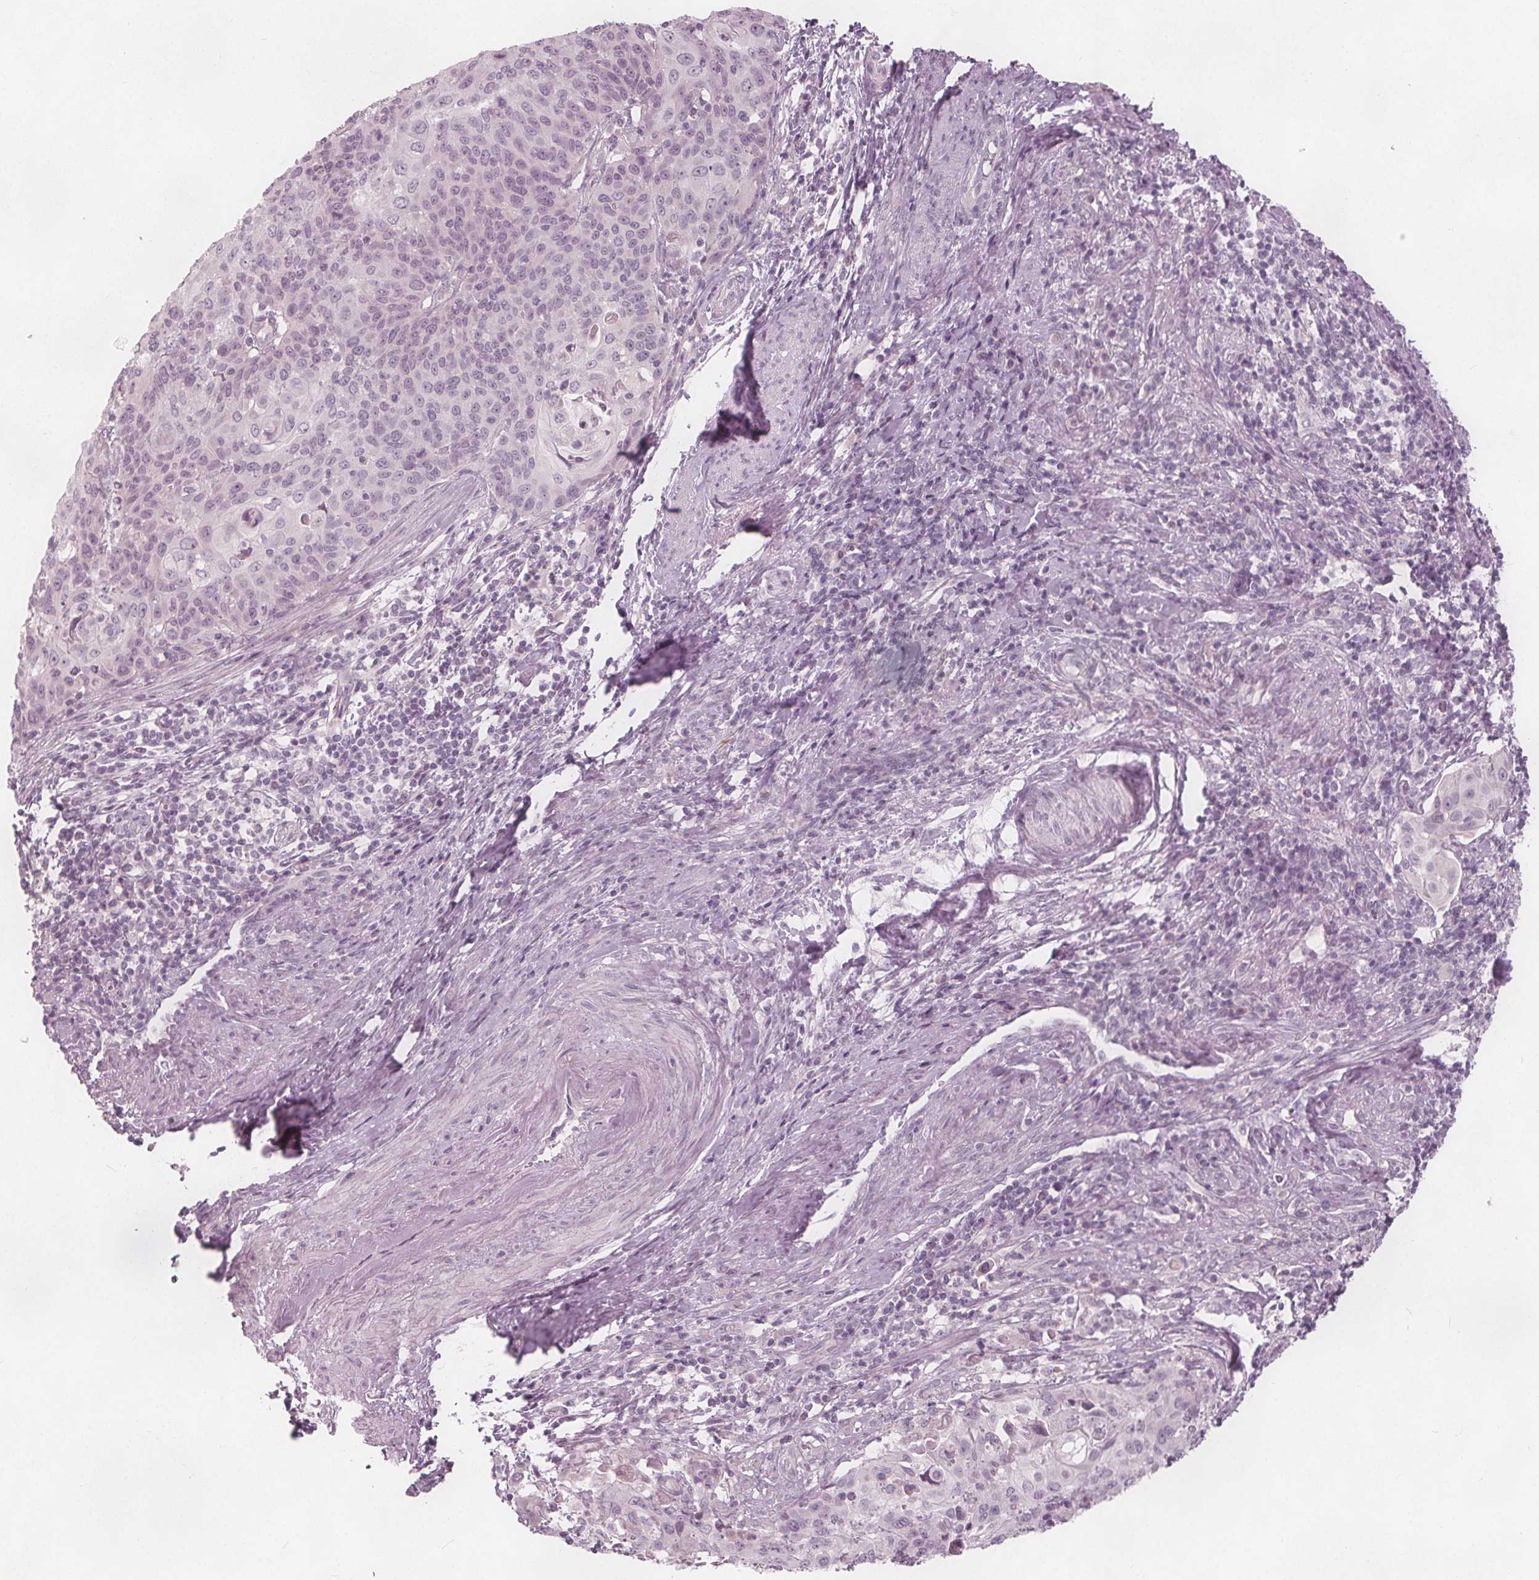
{"staining": {"intensity": "negative", "quantity": "none", "location": "none"}, "tissue": "cervical cancer", "cell_type": "Tumor cells", "image_type": "cancer", "snomed": [{"axis": "morphology", "description": "Squamous cell carcinoma, NOS"}, {"axis": "topography", "description": "Cervix"}], "caption": "This is an IHC histopathology image of human cervical squamous cell carcinoma. There is no staining in tumor cells.", "gene": "BRSK1", "patient": {"sex": "female", "age": 65}}